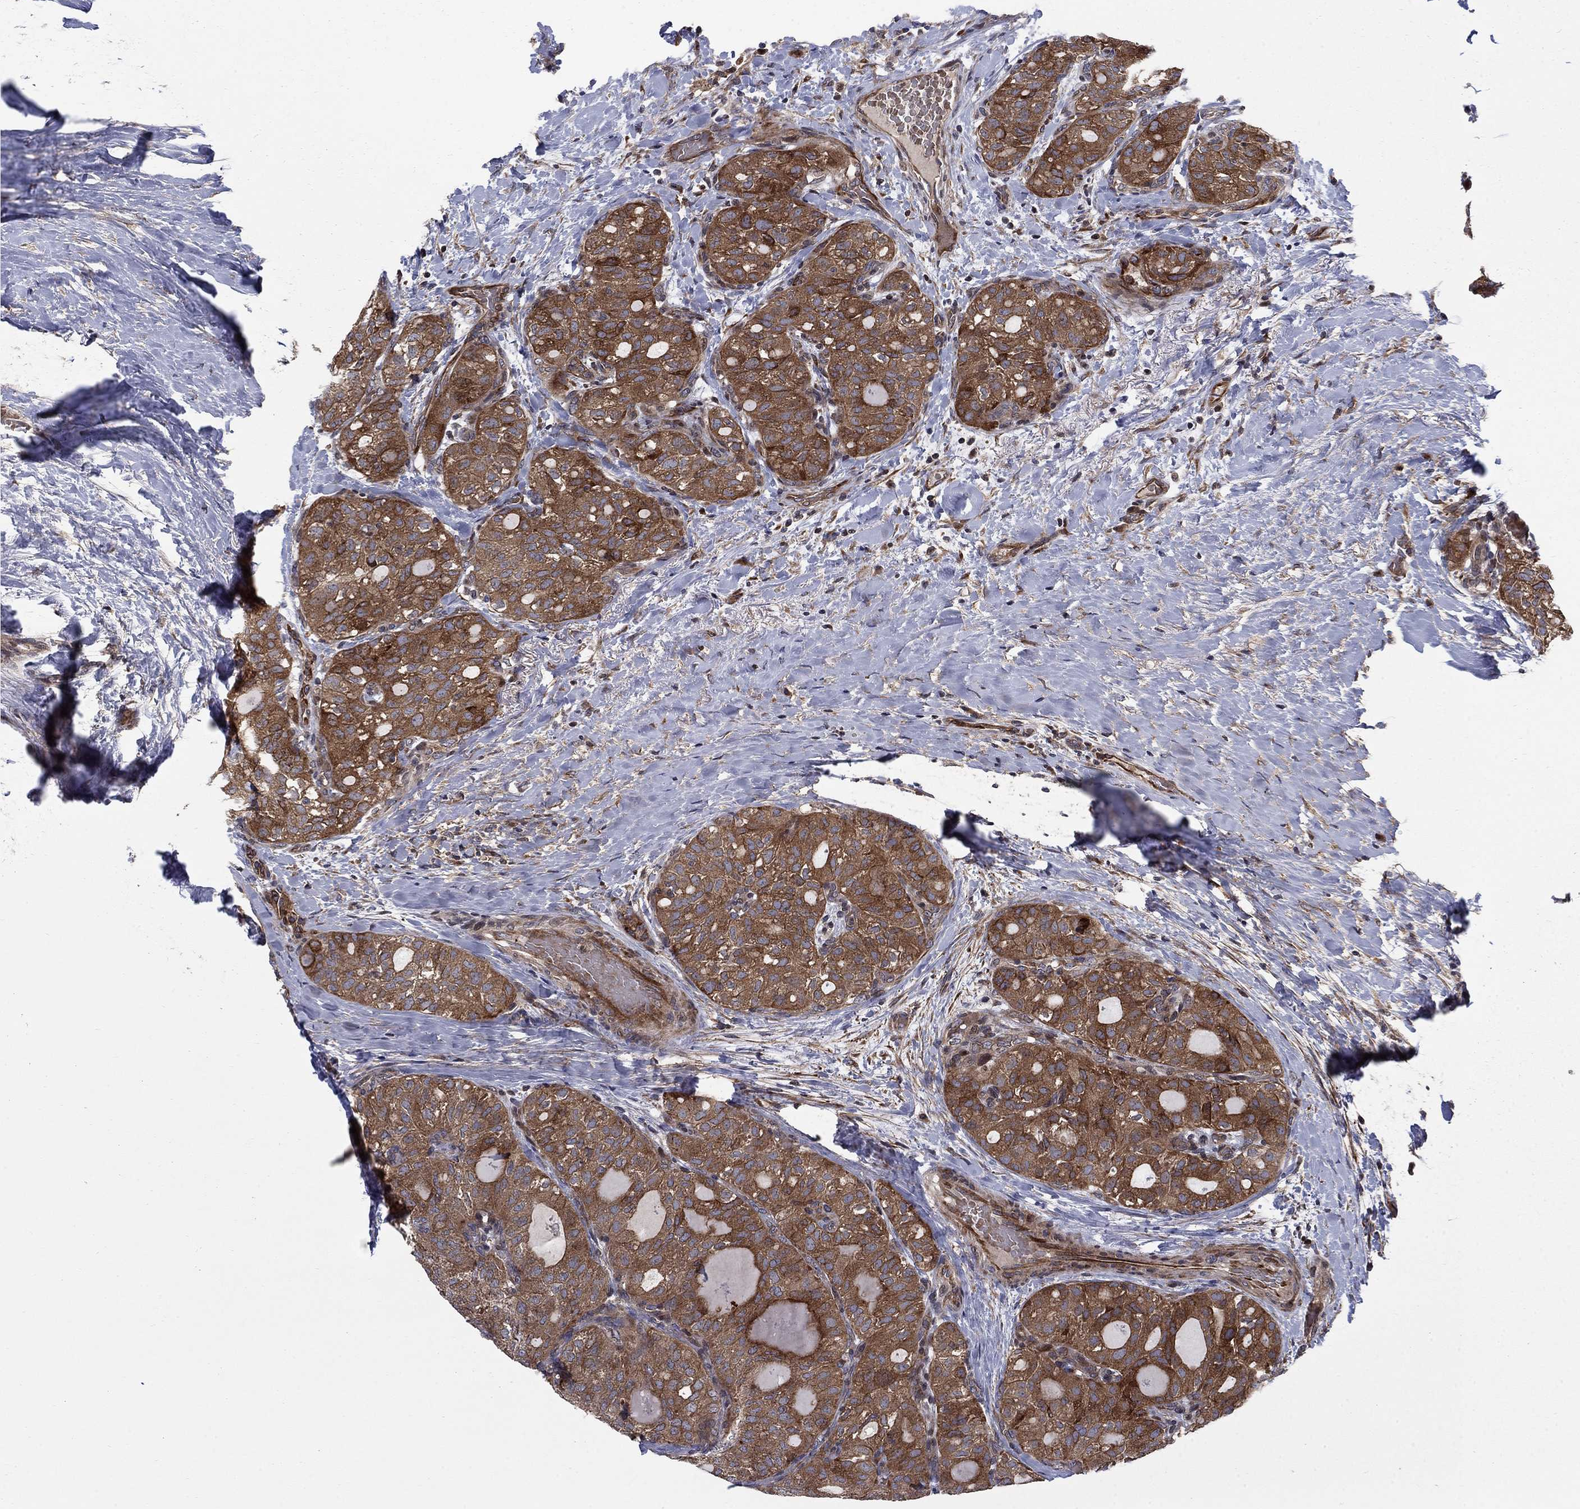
{"staining": {"intensity": "strong", "quantity": ">75%", "location": "cytoplasmic/membranous"}, "tissue": "thyroid cancer", "cell_type": "Tumor cells", "image_type": "cancer", "snomed": [{"axis": "morphology", "description": "Follicular adenoma carcinoma, NOS"}, {"axis": "topography", "description": "Thyroid gland"}], "caption": "Thyroid cancer was stained to show a protein in brown. There is high levels of strong cytoplasmic/membranous positivity in approximately >75% of tumor cells.", "gene": "HDAC4", "patient": {"sex": "male", "age": 75}}